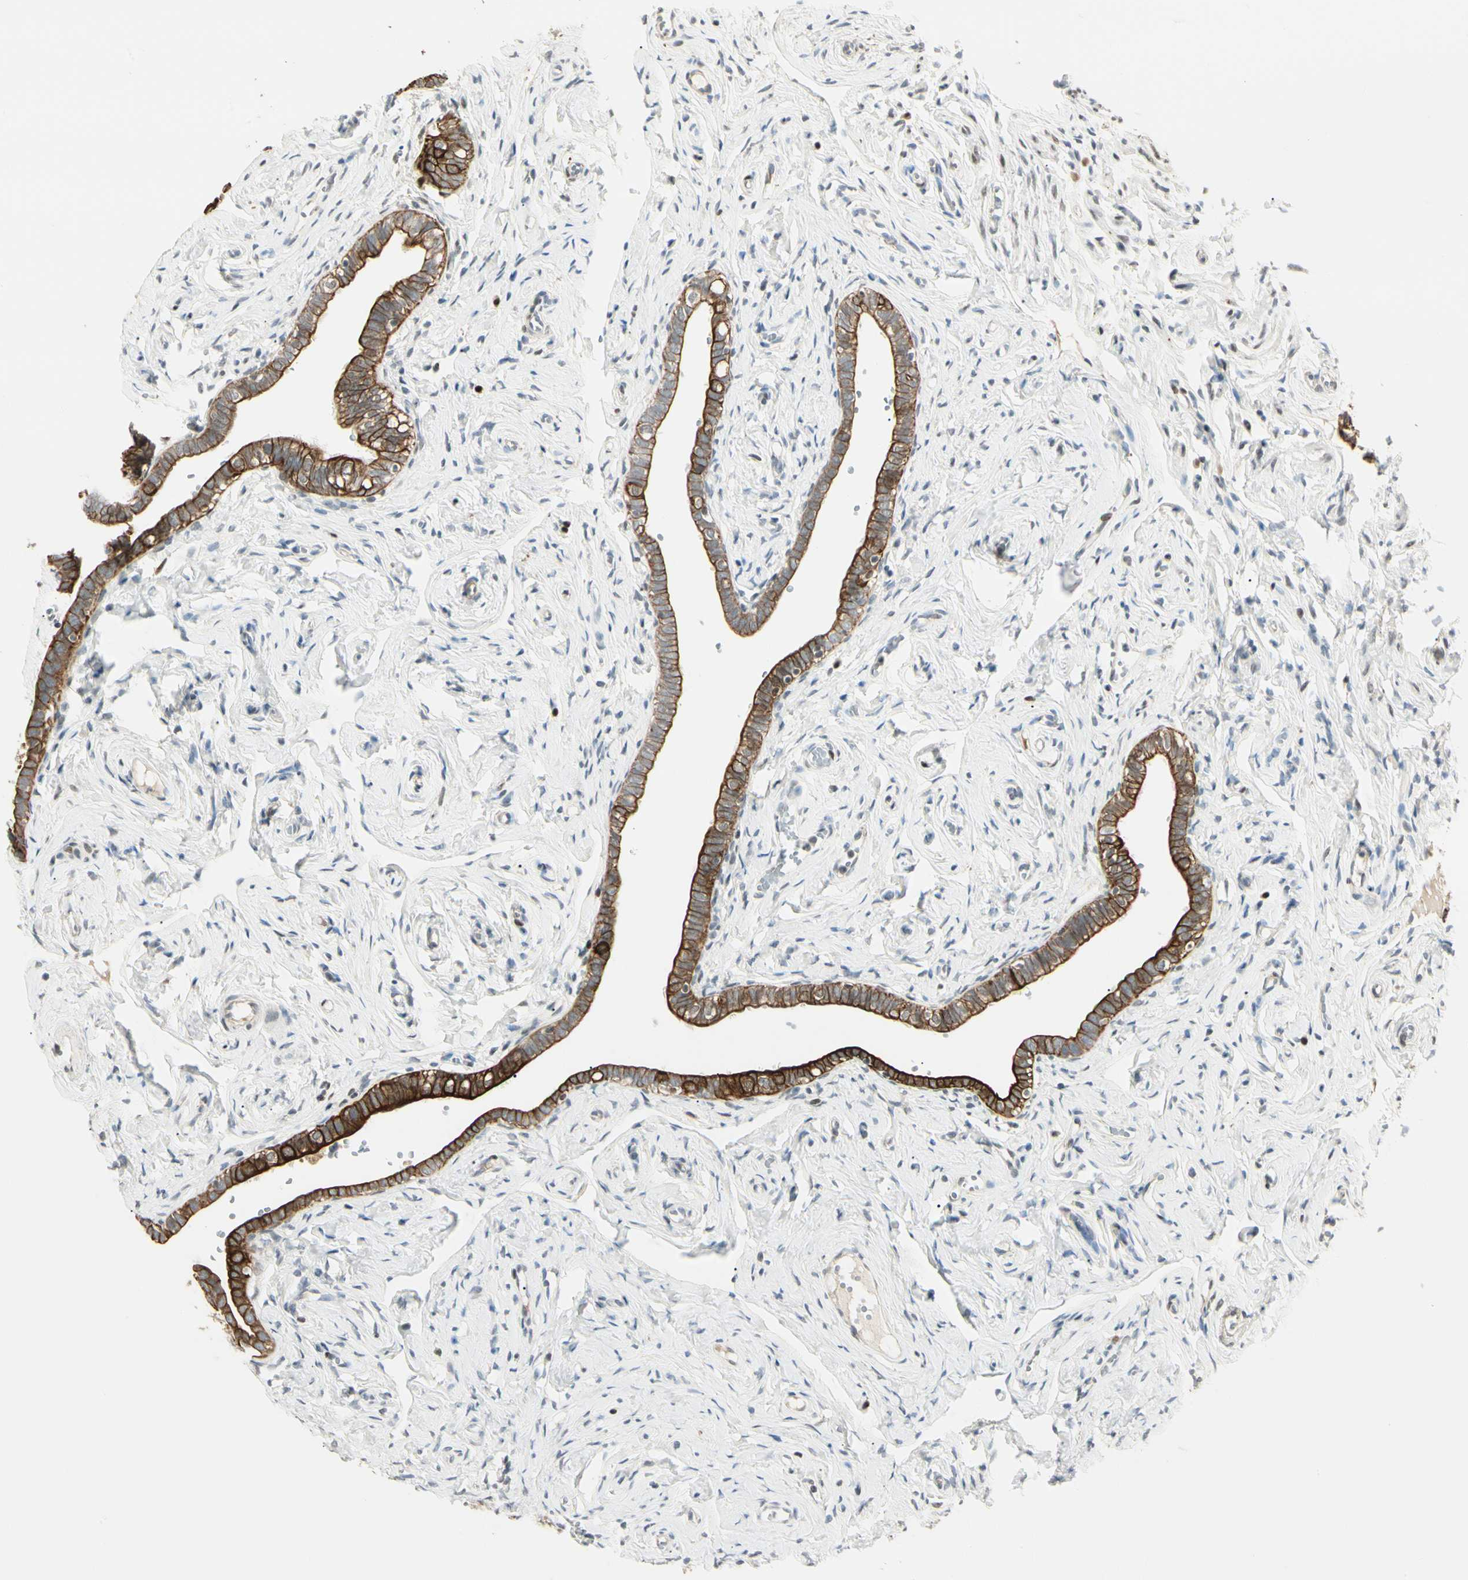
{"staining": {"intensity": "strong", "quantity": ">75%", "location": "cytoplasmic/membranous"}, "tissue": "fallopian tube", "cell_type": "Glandular cells", "image_type": "normal", "snomed": [{"axis": "morphology", "description": "Normal tissue, NOS"}, {"axis": "topography", "description": "Fallopian tube"}], "caption": "High-power microscopy captured an immunohistochemistry photomicrograph of benign fallopian tube, revealing strong cytoplasmic/membranous staining in about >75% of glandular cells. (Stains: DAB in brown, nuclei in blue, Microscopy: brightfield microscopy at high magnification).", "gene": "ATXN1", "patient": {"sex": "female", "age": 71}}